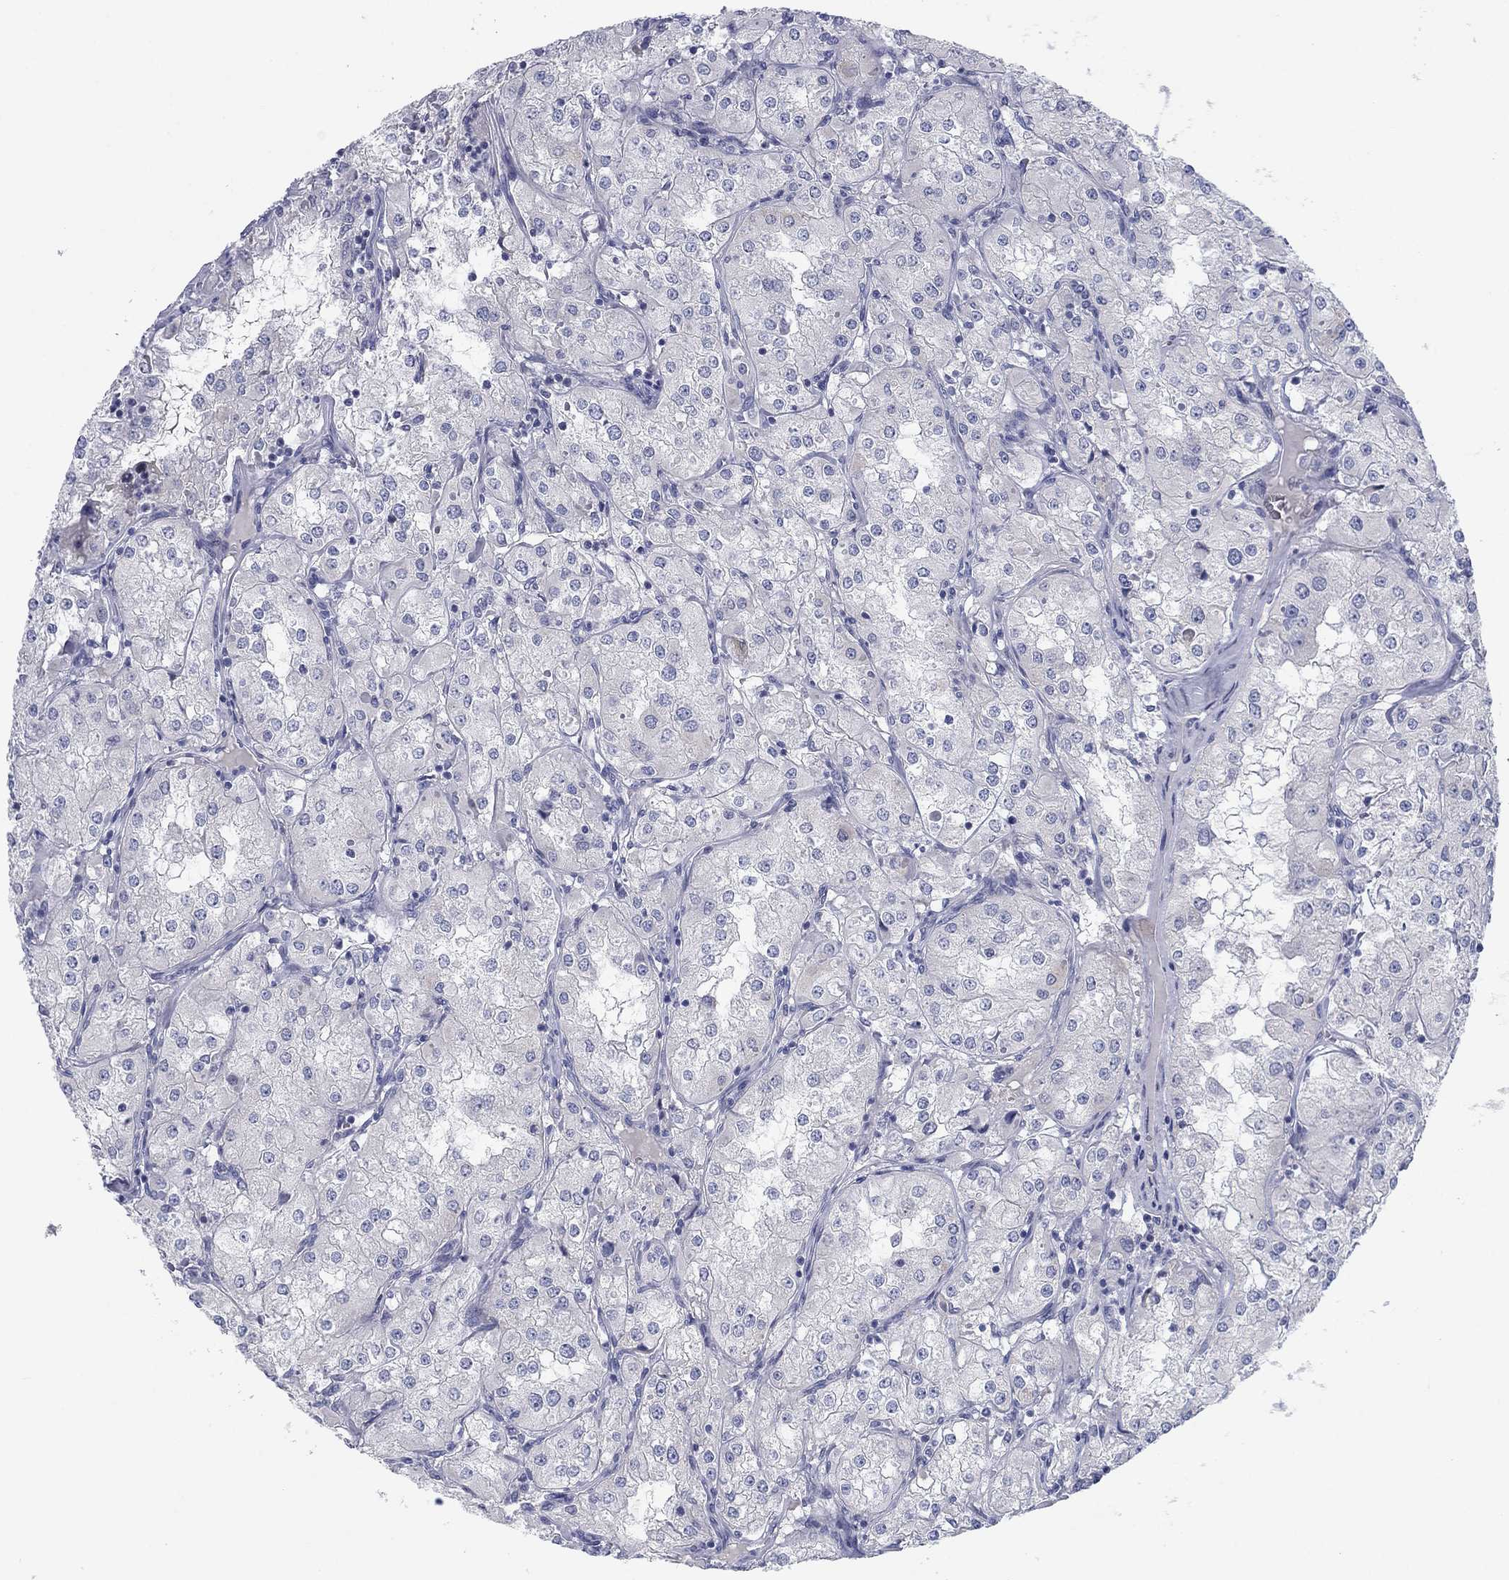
{"staining": {"intensity": "negative", "quantity": "none", "location": "none"}, "tissue": "renal cancer", "cell_type": "Tumor cells", "image_type": "cancer", "snomed": [{"axis": "morphology", "description": "Adenocarcinoma, NOS"}, {"axis": "topography", "description": "Kidney"}], "caption": "This is an immunohistochemistry (IHC) photomicrograph of human renal adenocarcinoma. There is no positivity in tumor cells.", "gene": "CALB1", "patient": {"sex": "male", "age": 77}}